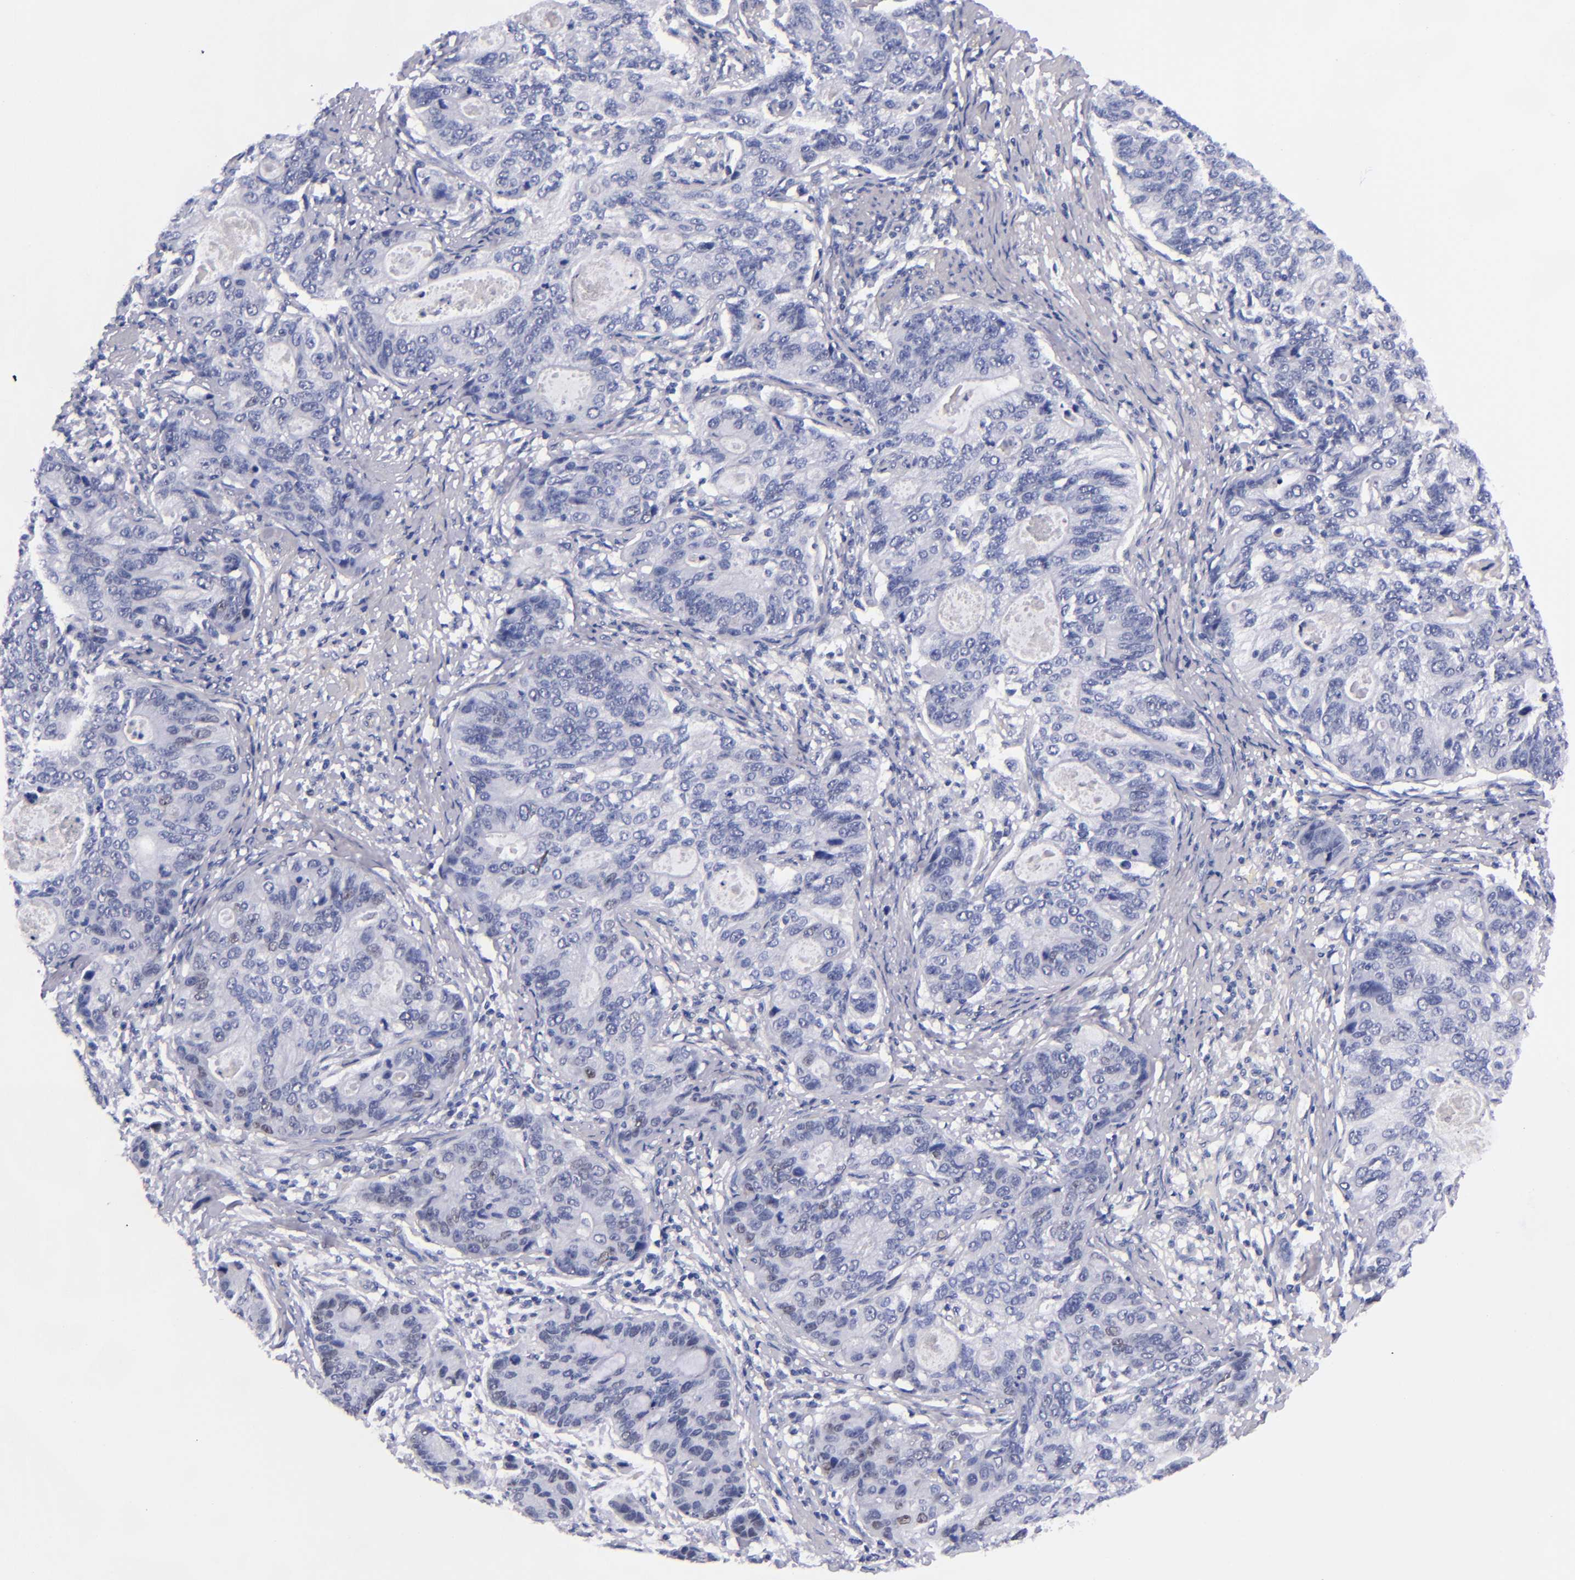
{"staining": {"intensity": "negative", "quantity": "none", "location": "none"}, "tissue": "stomach cancer", "cell_type": "Tumor cells", "image_type": "cancer", "snomed": [{"axis": "morphology", "description": "Adenocarcinoma, NOS"}, {"axis": "topography", "description": "Esophagus"}, {"axis": "topography", "description": "Stomach"}], "caption": "Stomach cancer was stained to show a protein in brown. There is no significant positivity in tumor cells.", "gene": "MCM7", "patient": {"sex": "male", "age": 74}}